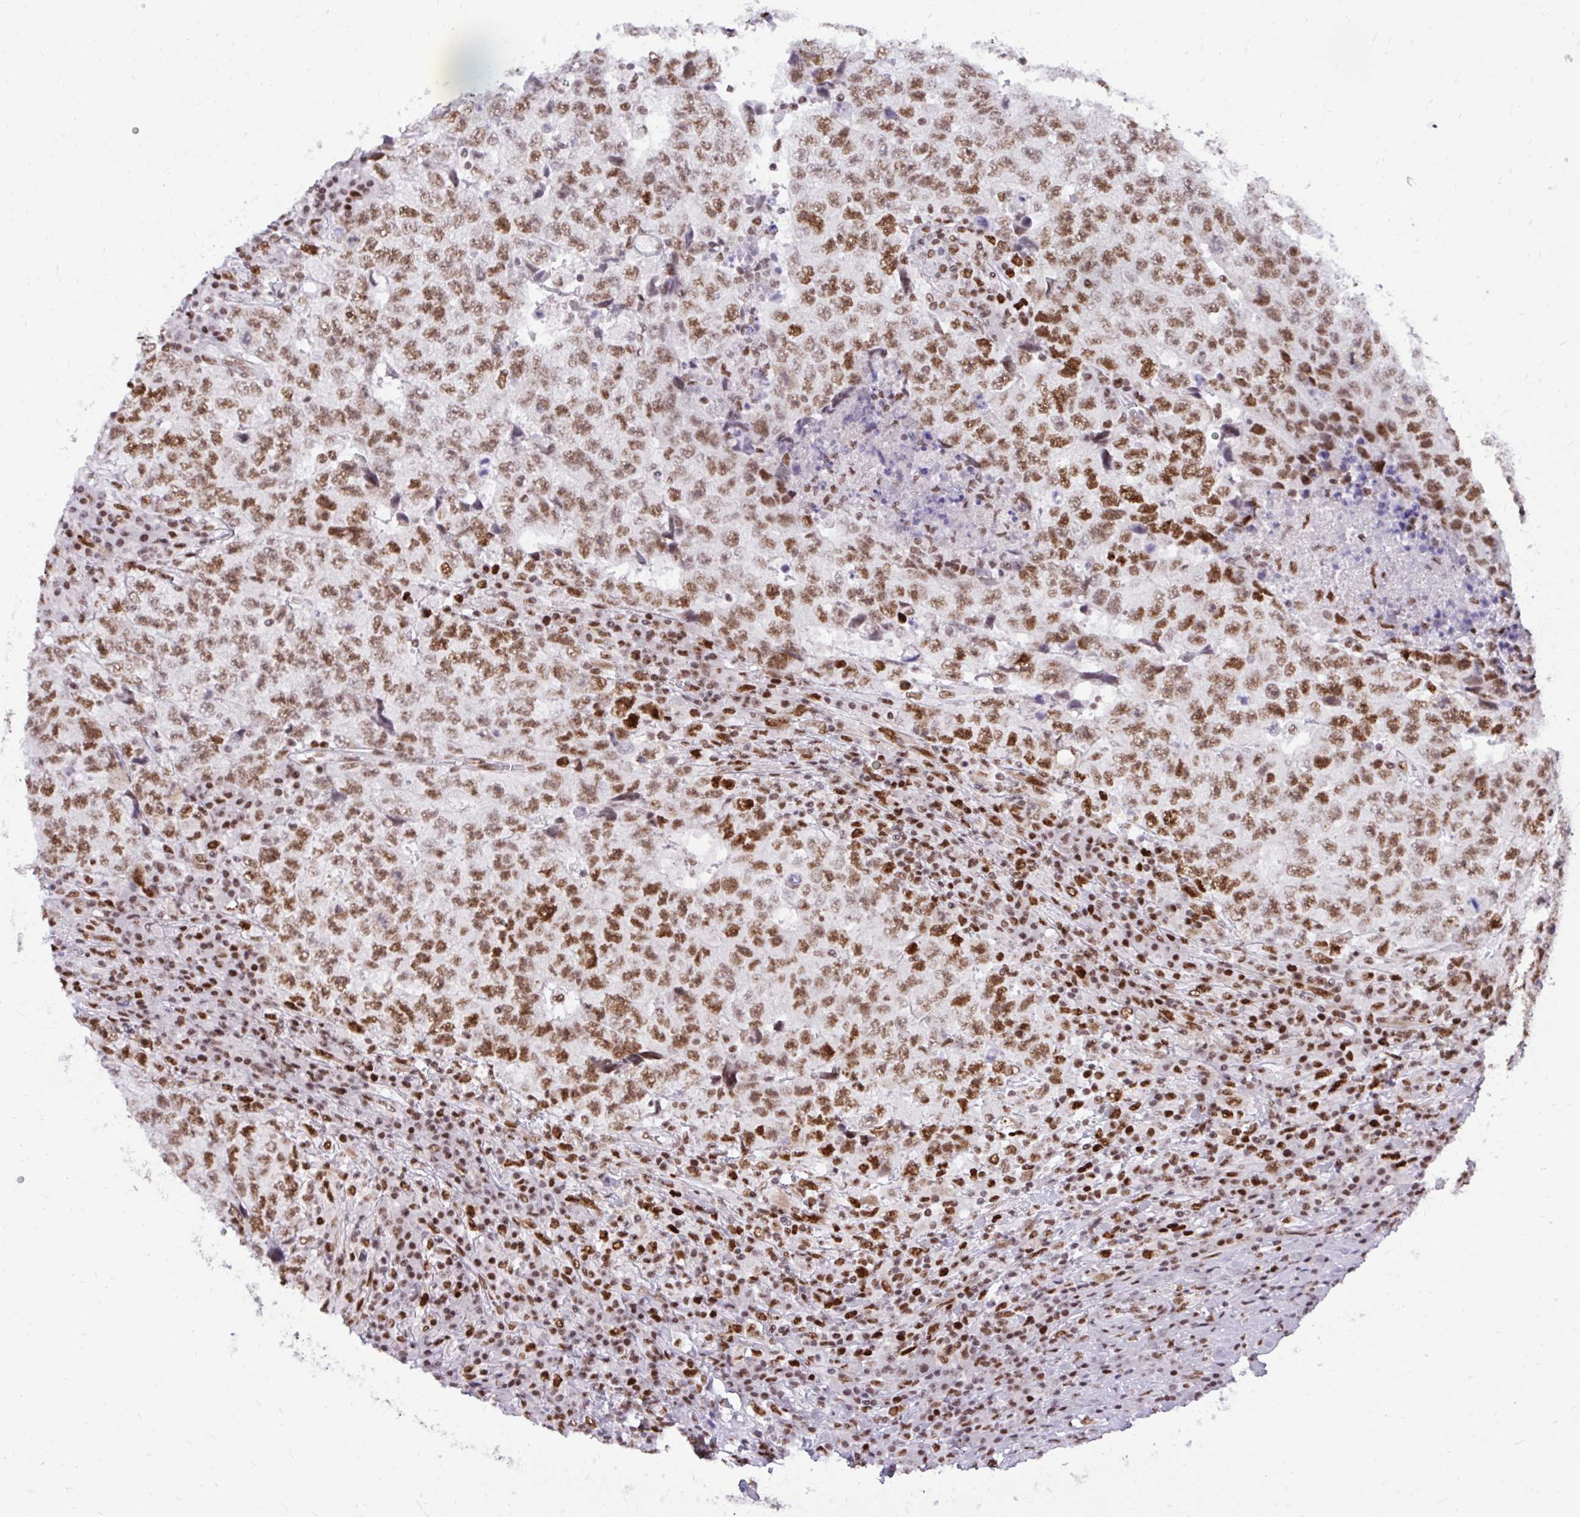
{"staining": {"intensity": "moderate", "quantity": ">75%", "location": "nuclear"}, "tissue": "testis cancer", "cell_type": "Tumor cells", "image_type": "cancer", "snomed": [{"axis": "morphology", "description": "Necrosis, NOS"}, {"axis": "morphology", "description": "Carcinoma, Embryonal, NOS"}, {"axis": "topography", "description": "Testis"}], "caption": "Brown immunohistochemical staining in testis cancer displays moderate nuclear staining in approximately >75% of tumor cells. The staining was performed using DAB, with brown indicating positive protein expression. Nuclei are stained blue with hematoxylin.", "gene": "CDYL", "patient": {"sex": "male", "age": 19}}